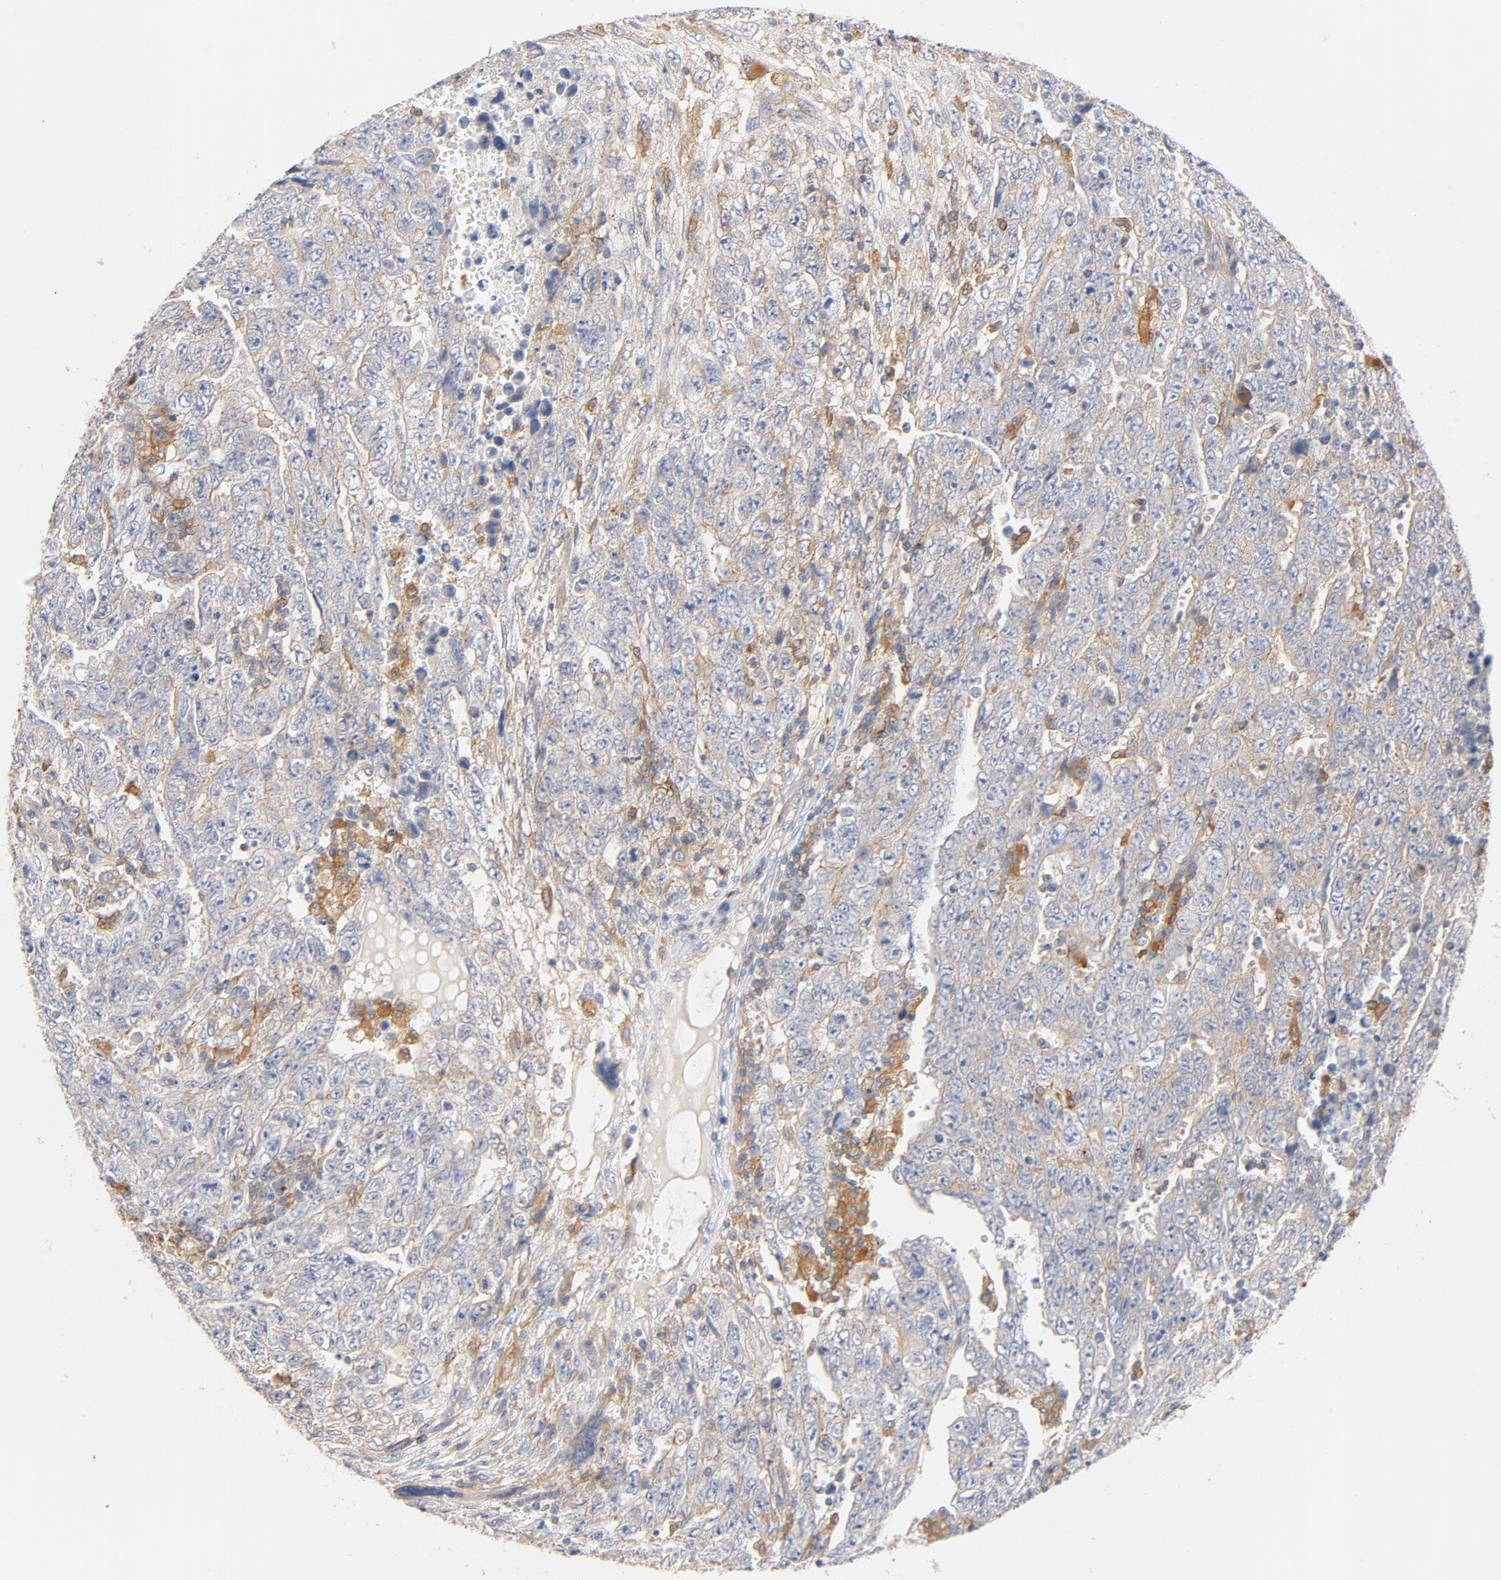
{"staining": {"intensity": "weak", "quantity": ">75%", "location": "cytoplasmic/membranous"}, "tissue": "testis cancer", "cell_type": "Tumor cells", "image_type": "cancer", "snomed": [{"axis": "morphology", "description": "Carcinoma, Embryonal, NOS"}, {"axis": "topography", "description": "Testis"}], "caption": "Protein staining reveals weak cytoplasmic/membranous expression in about >75% of tumor cells in testis embryonal carcinoma.", "gene": "SRC", "patient": {"sex": "male", "age": 28}}